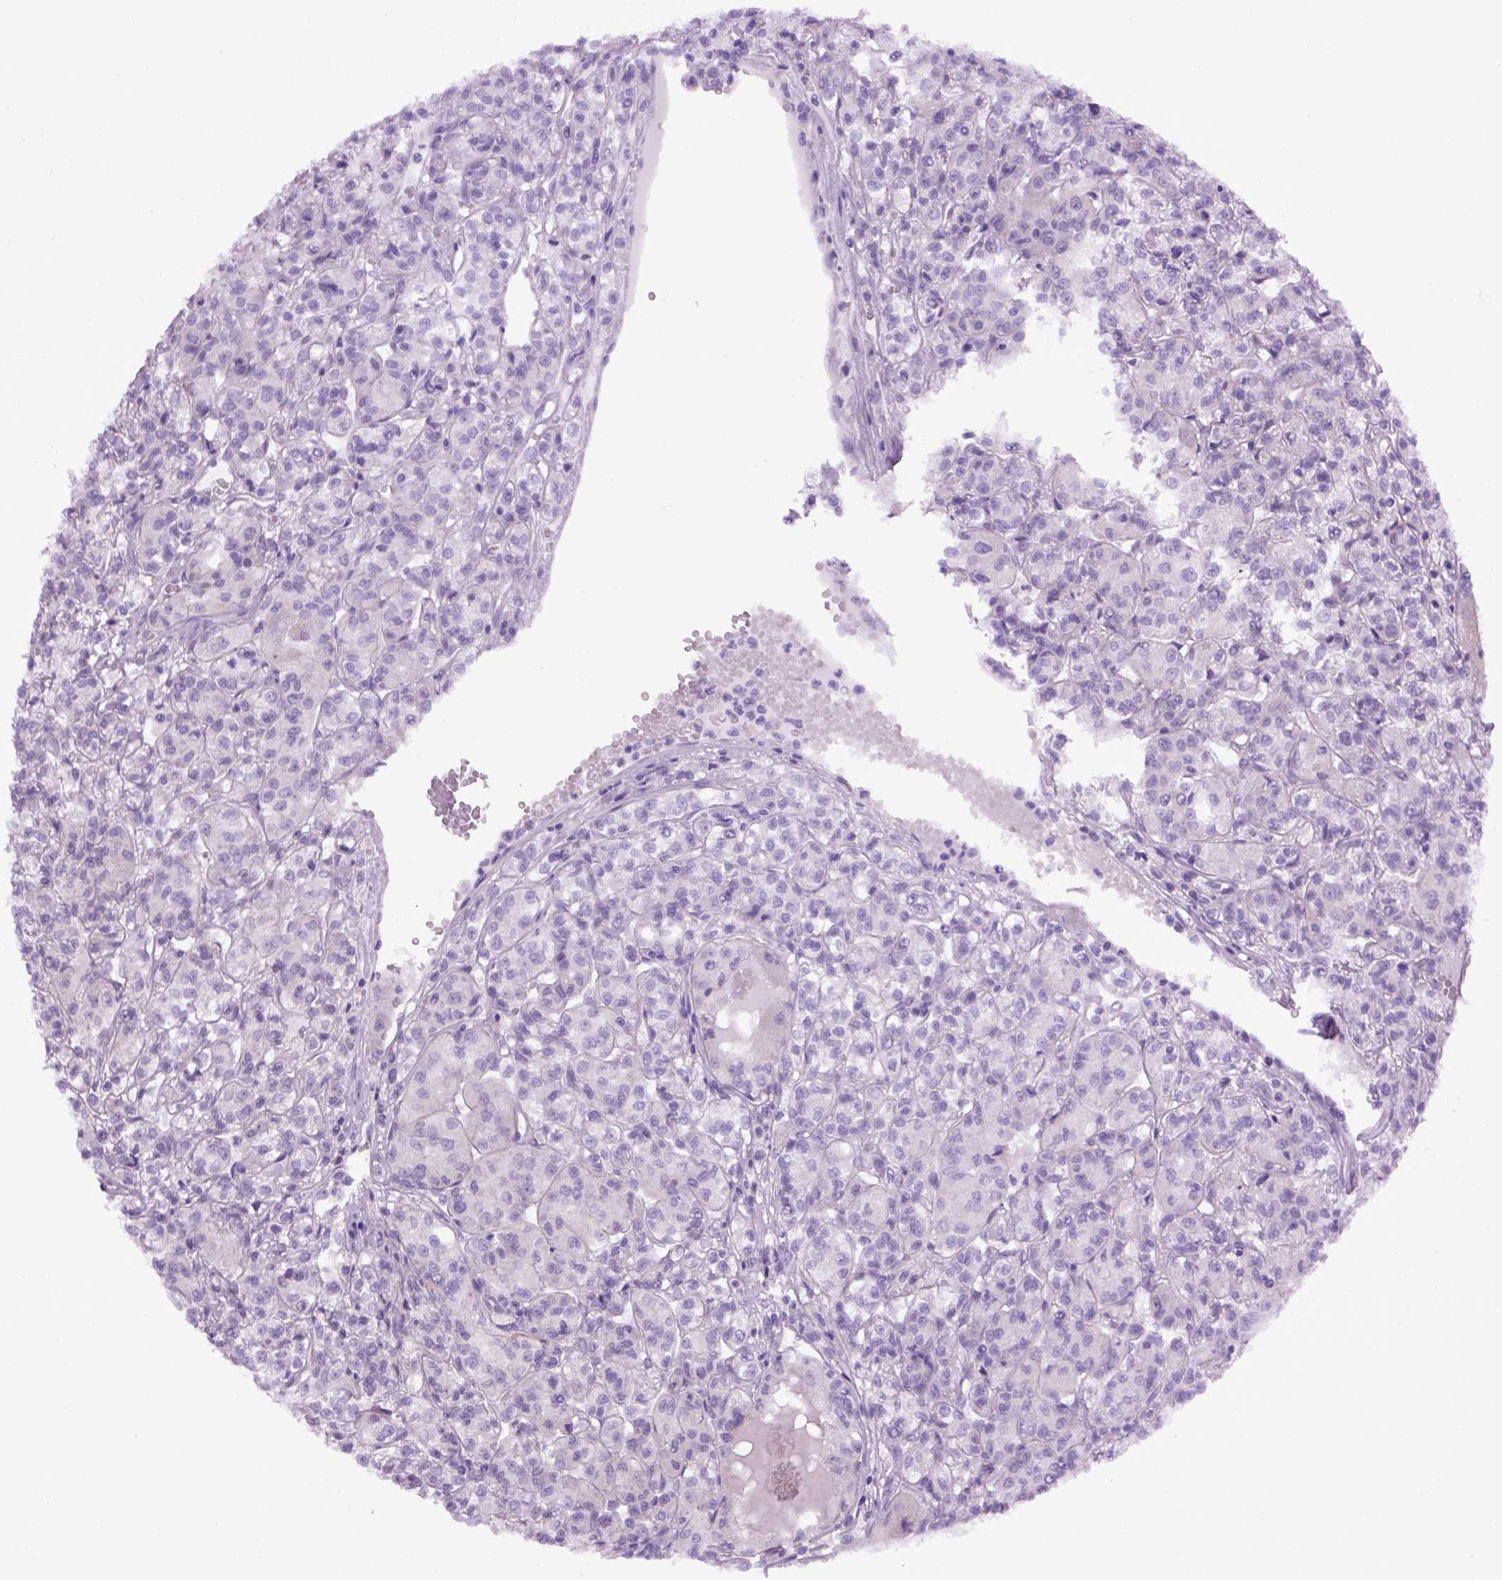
{"staining": {"intensity": "negative", "quantity": "none", "location": "none"}, "tissue": "renal cancer", "cell_type": "Tumor cells", "image_type": "cancer", "snomed": [{"axis": "morphology", "description": "Adenocarcinoma, NOS"}, {"axis": "topography", "description": "Kidney"}], "caption": "This micrograph is of renal cancer stained with immunohistochemistry (IHC) to label a protein in brown with the nuclei are counter-stained blue. There is no positivity in tumor cells.", "gene": "EMILIN3", "patient": {"sex": "male", "age": 36}}